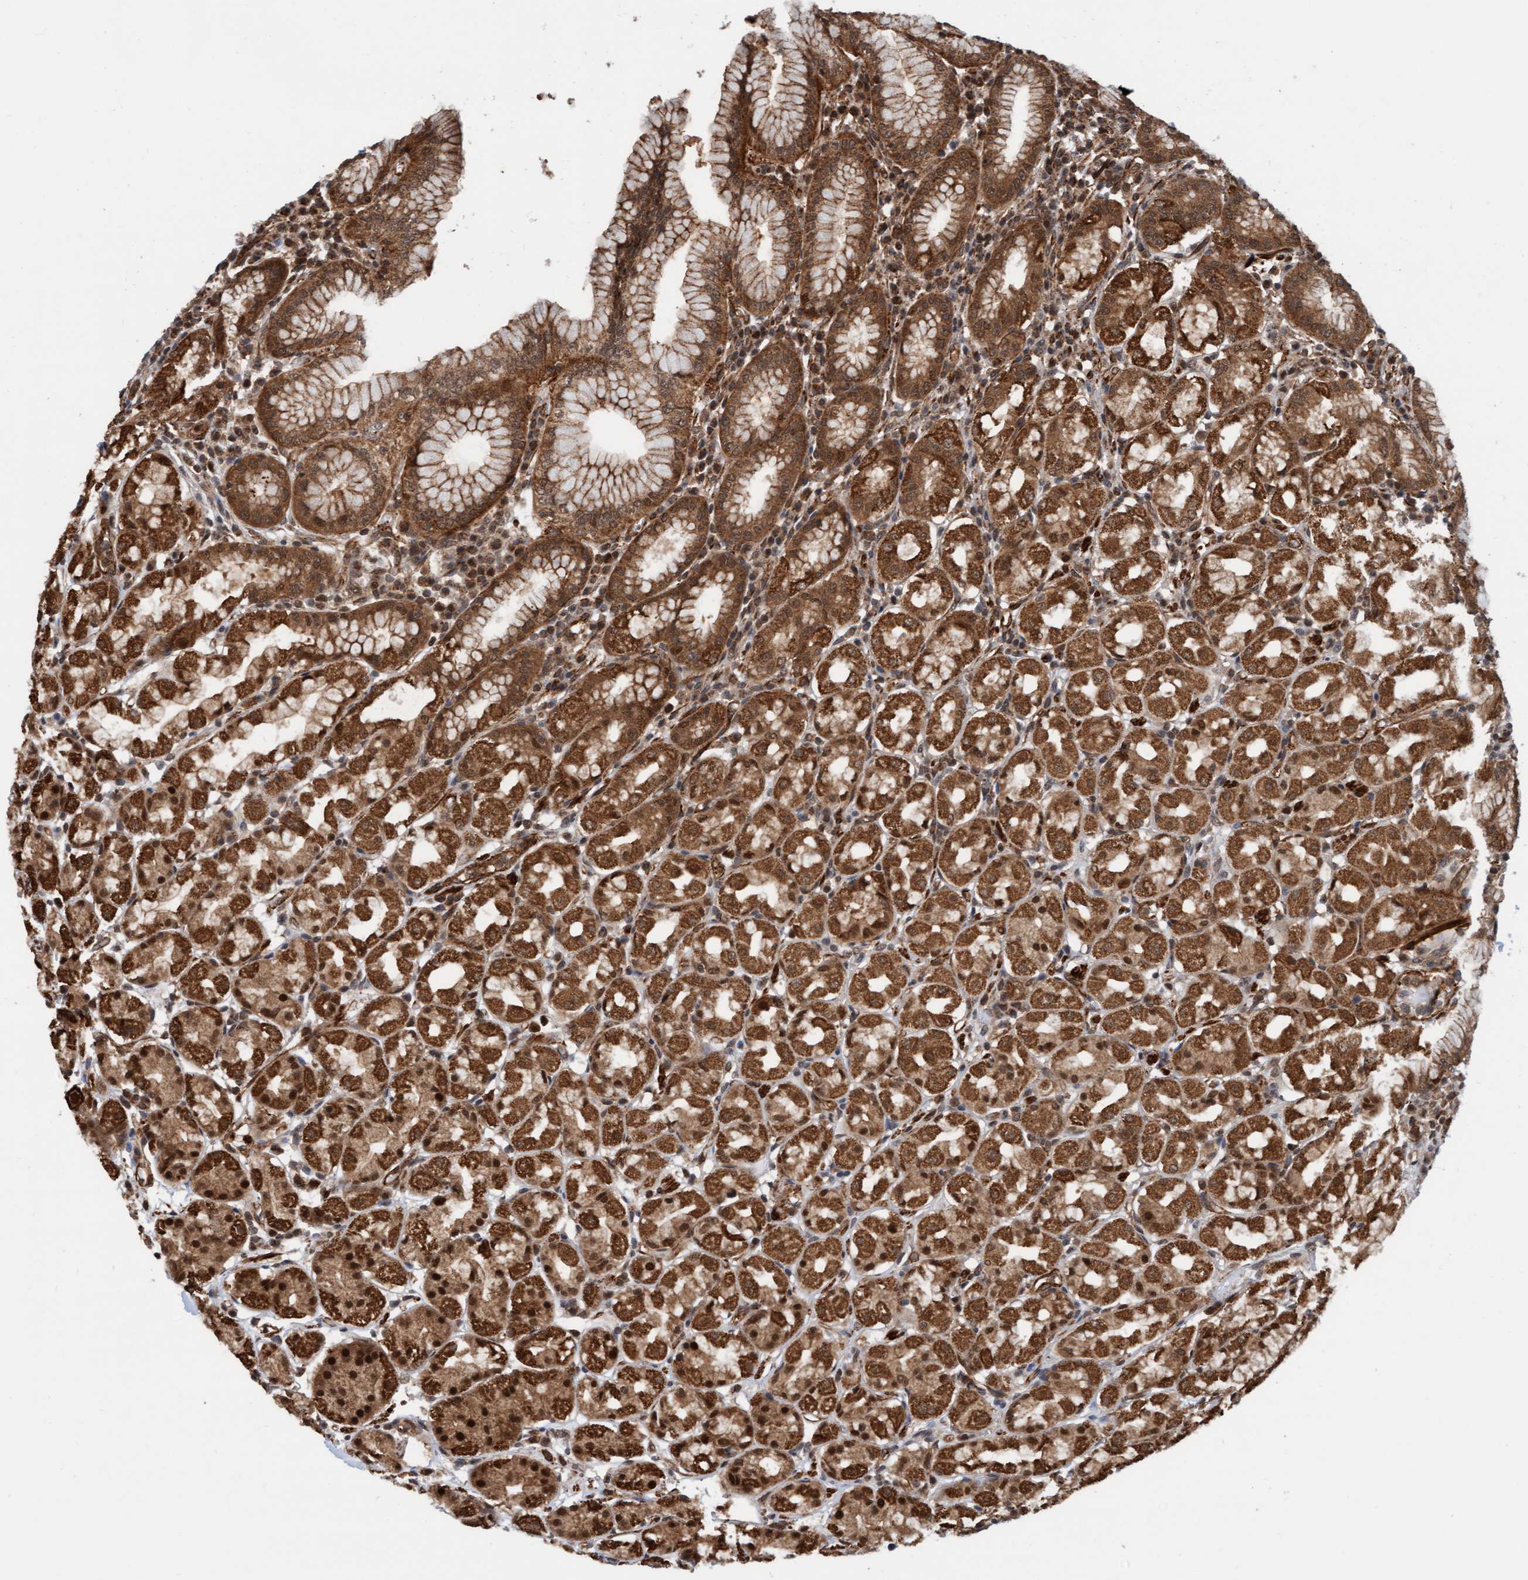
{"staining": {"intensity": "strong", "quantity": ">75%", "location": "cytoplasmic/membranous,nuclear"}, "tissue": "stomach", "cell_type": "Glandular cells", "image_type": "normal", "snomed": [{"axis": "morphology", "description": "Normal tissue, NOS"}, {"axis": "topography", "description": "Stomach"}, {"axis": "topography", "description": "Stomach, lower"}], "caption": "This histopathology image shows immunohistochemistry staining of unremarkable stomach, with high strong cytoplasmic/membranous,nuclear positivity in about >75% of glandular cells.", "gene": "STXBP4", "patient": {"sex": "female", "age": 56}}